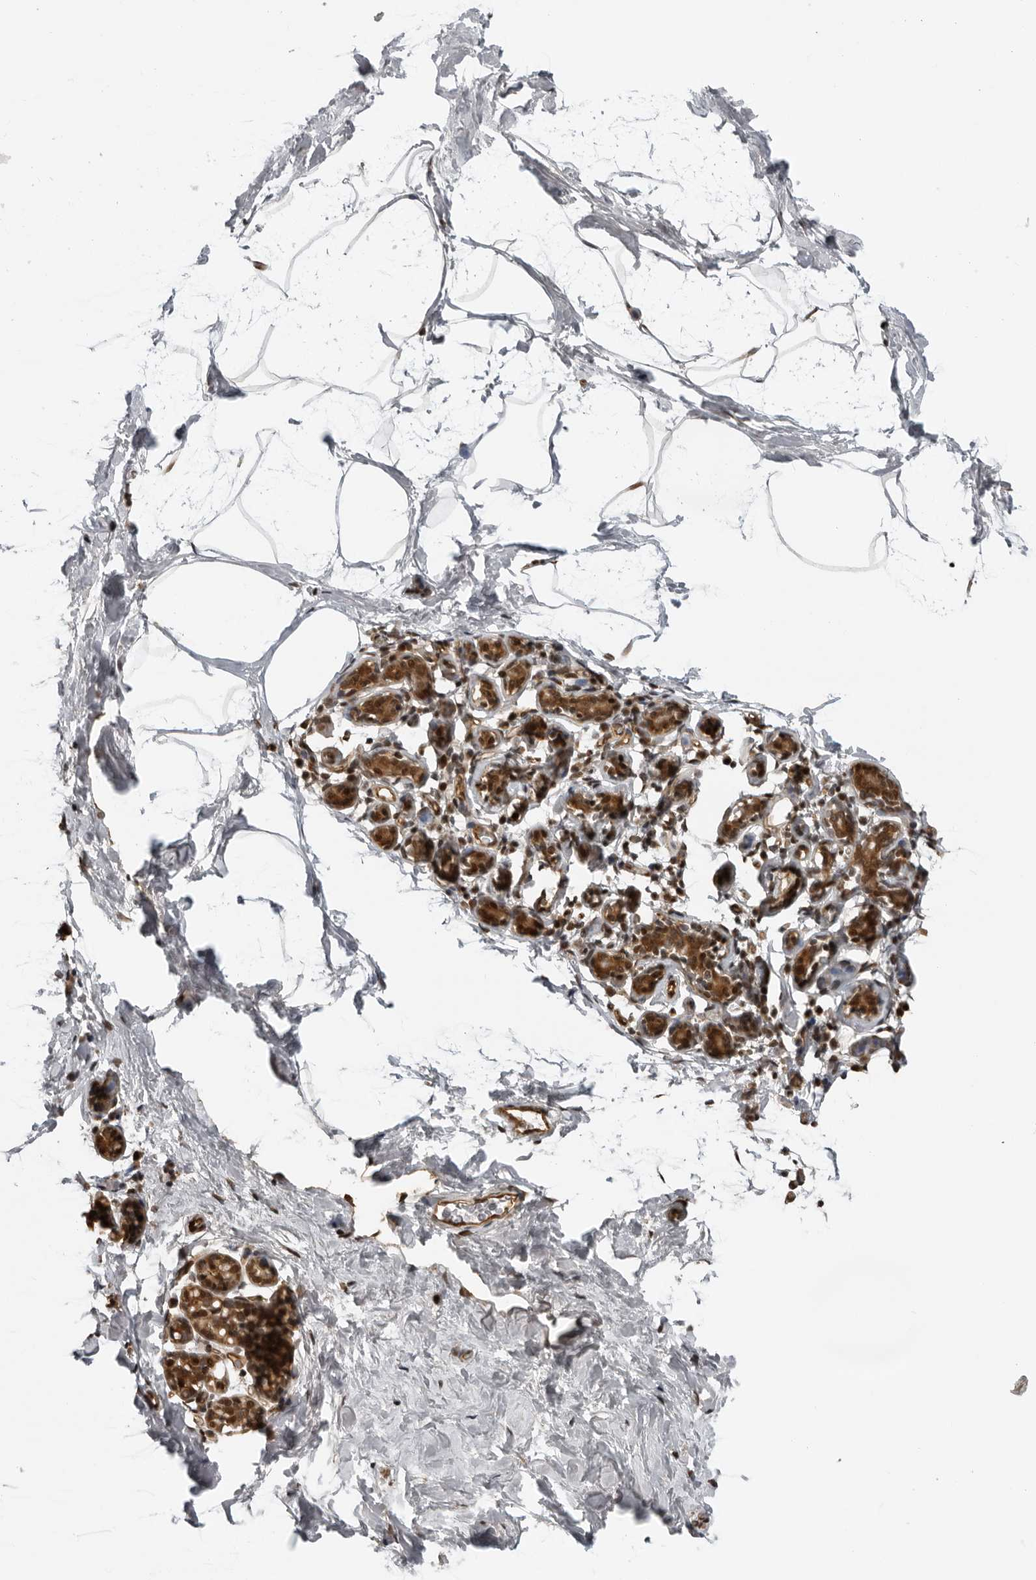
{"staining": {"intensity": "negative", "quantity": "none", "location": "none"}, "tissue": "breast", "cell_type": "Adipocytes", "image_type": "normal", "snomed": [{"axis": "morphology", "description": "Normal tissue, NOS"}, {"axis": "topography", "description": "Breast"}], "caption": "Benign breast was stained to show a protein in brown. There is no significant positivity in adipocytes. (Stains: DAB IHC with hematoxylin counter stain, Microscopy: brightfield microscopy at high magnification).", "gene": "PRRX2", "patient": {"sex": "female", "age": 62}}